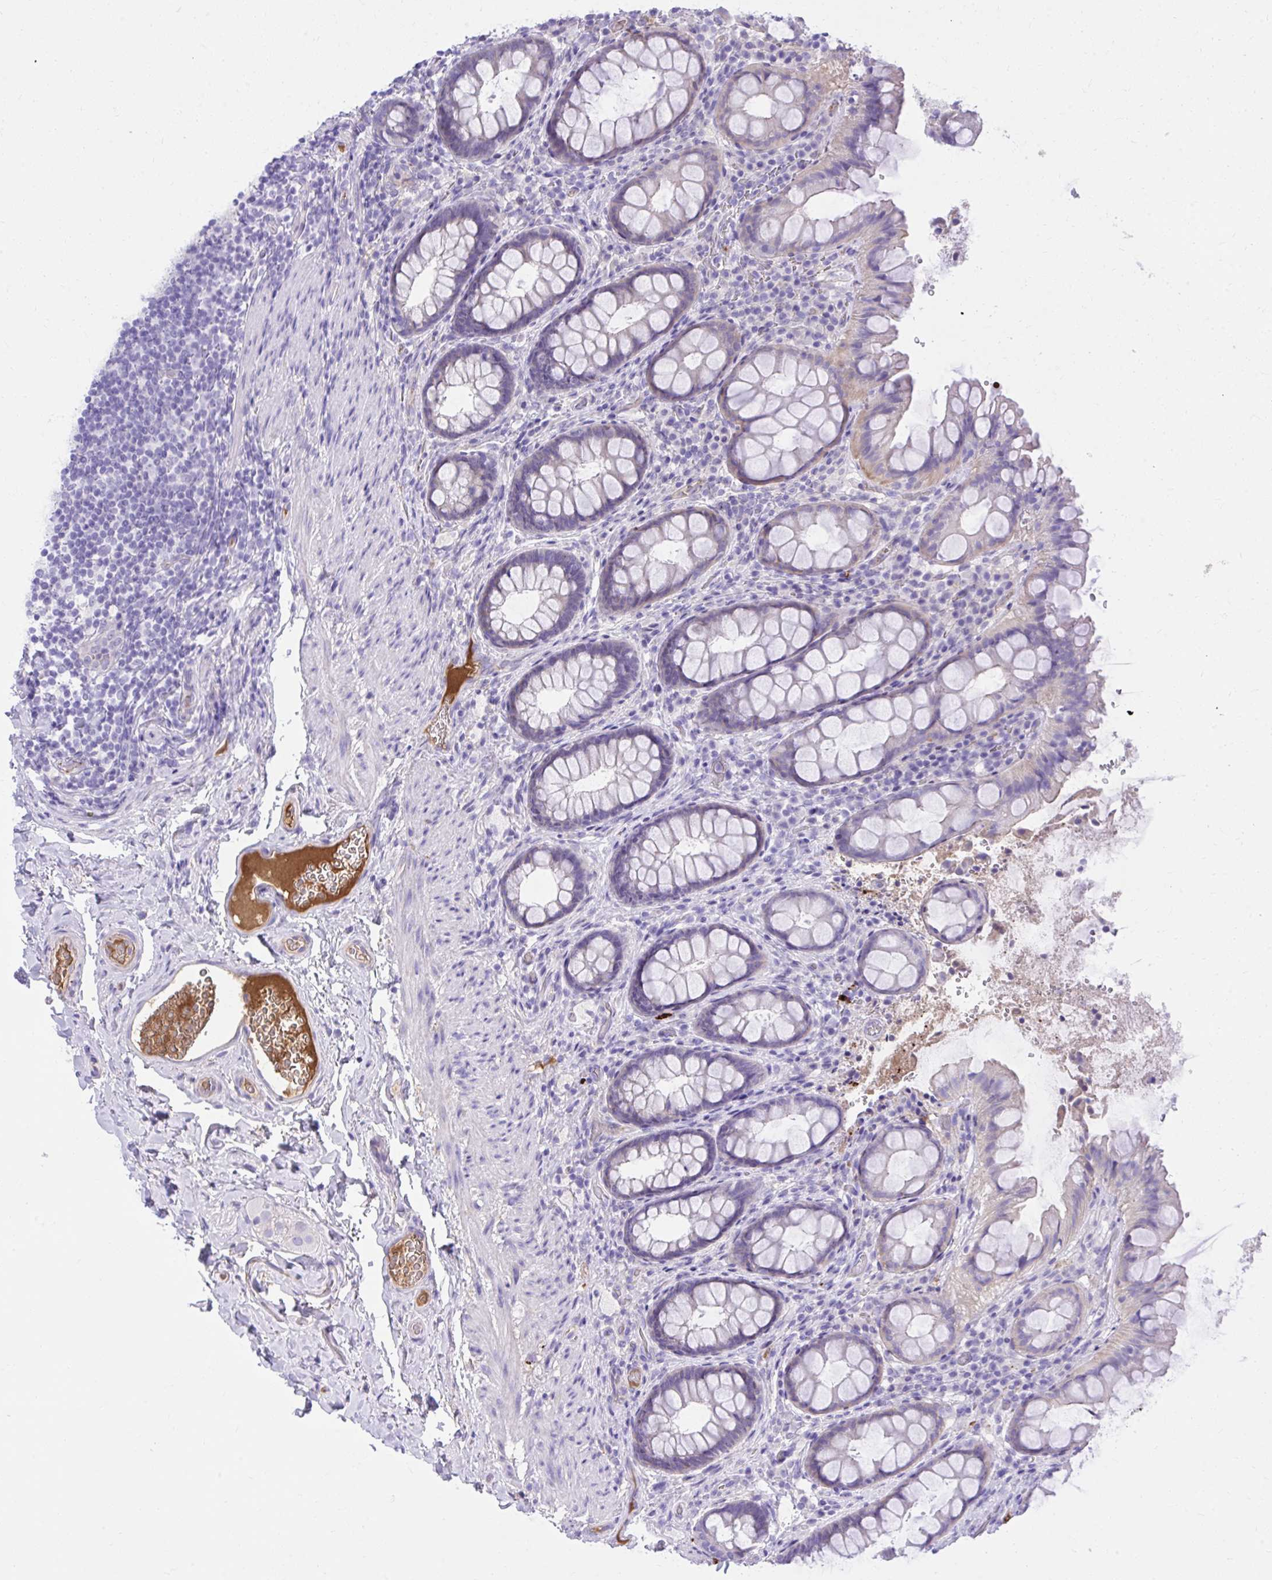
{"staining": {"intensity": "weak", "quantity": "<25%", "location": "cytoplasmic/membranous"}, "tissue": "rectum", "cell_type": "Glandular cells", "image_type": "normal", "snomed": [{"axis": "morphology", "description": "Normal tissue, NOS"}, {"axis": "topography", "description": "Rectum"}, {"axis": "topography", "description": "Peripheral nerve tissue"}], "caption": "High power microscopy micrograph of an immunohistochemistry (IHC) histopathology image of unremarkable rectum, revealing no significant staining in glandular cells.", "gene": "HRG", "patient": {"sex": "female", "age": 69}}